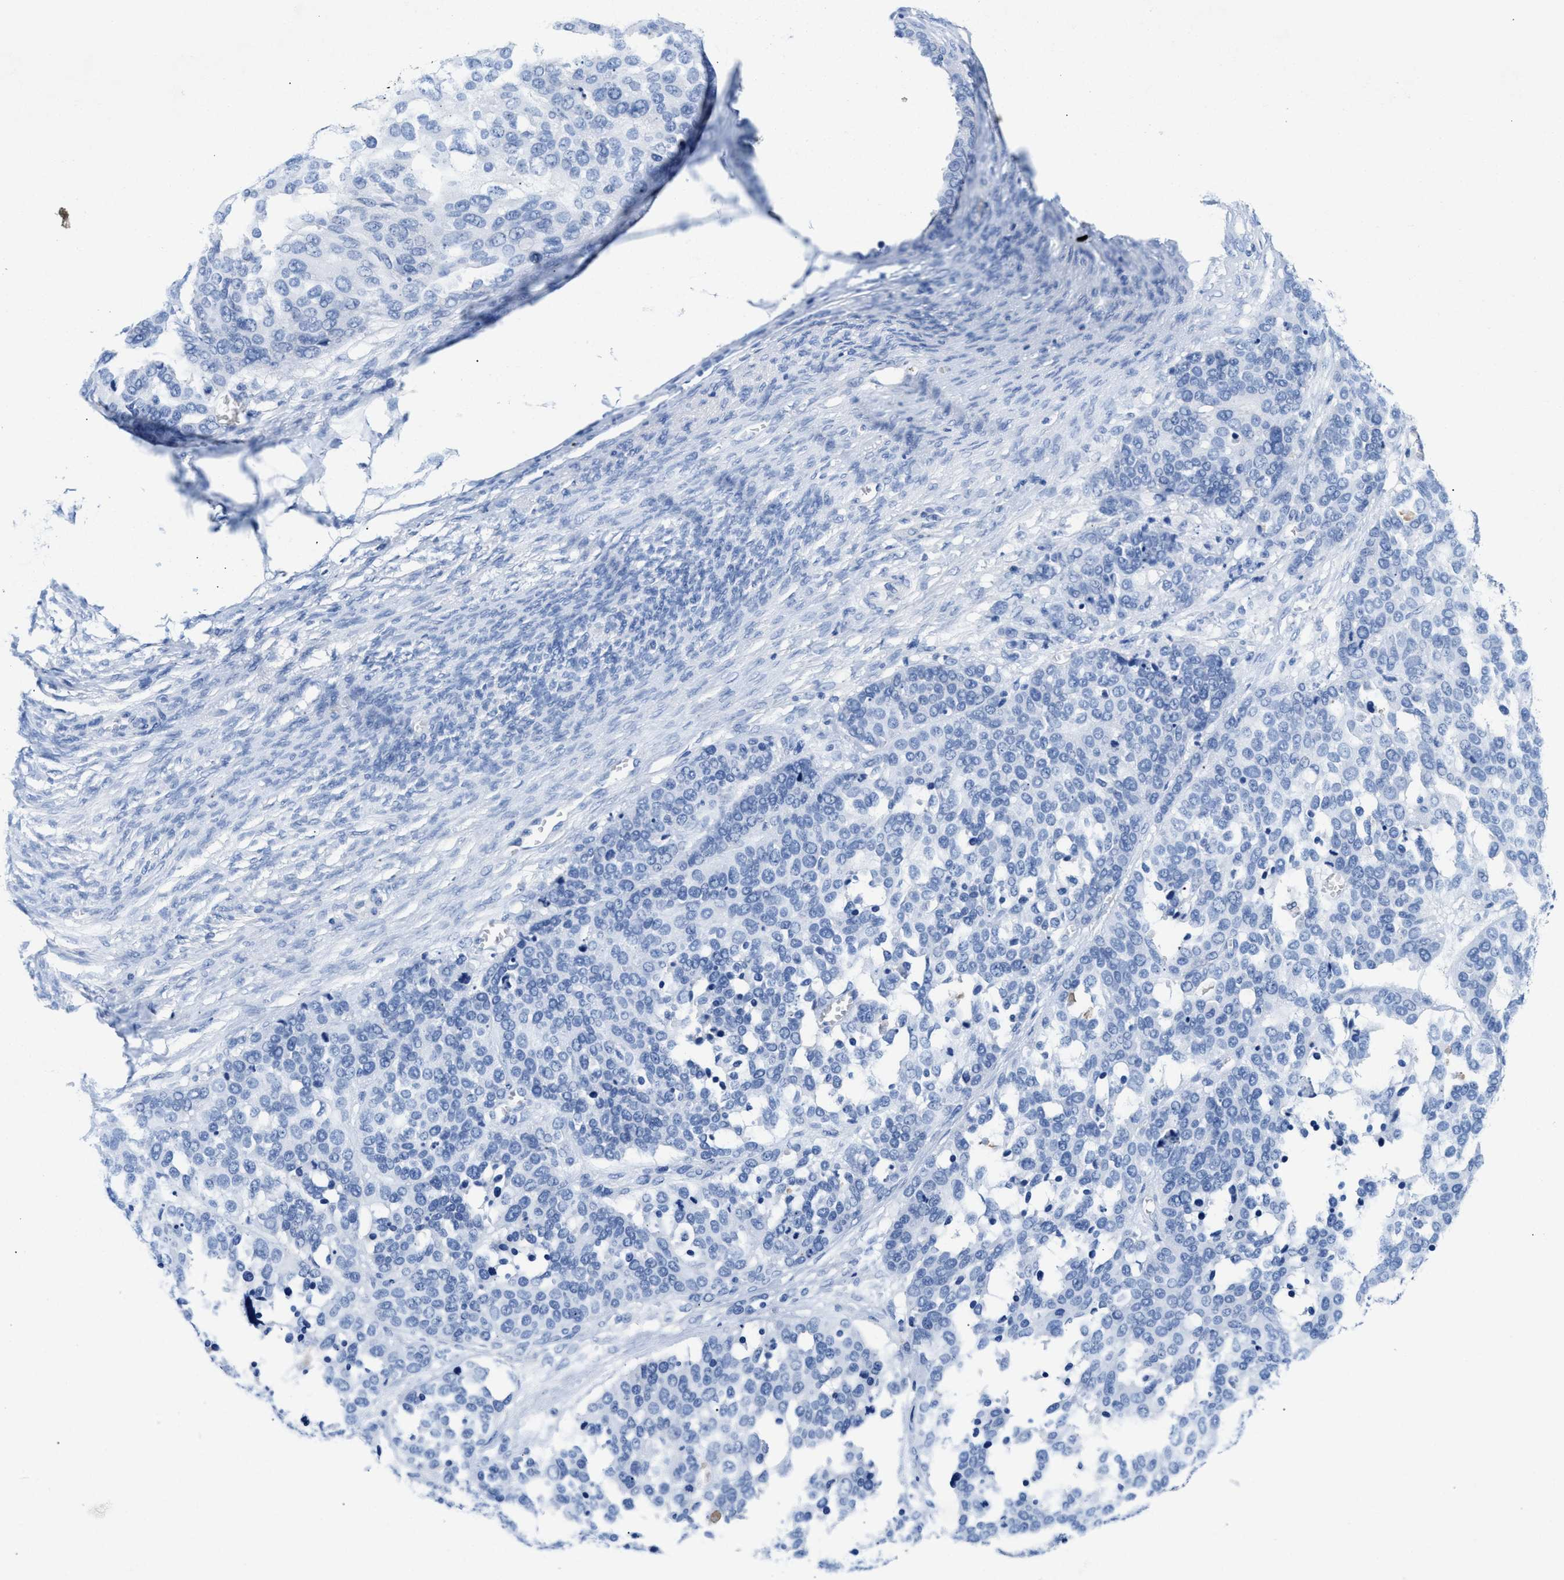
{"staining": {"intensity": "negative", "quantity": "none", "location": "none"}, "tissue": "ovarian cancer", "cell_type": "Tumor cells", "image_type": "cancer", "snomed": [{"axis": "morphology", "description": "Cystadenocarcinoma, serous, NOS"}, {"axis": "topography", "description": "Ovary"}], "caption": "This photomicrograph is of serous cystadenocarcinoma (ovarian) stained with IHC to label a protein in brown with the nuclei are counter-stained blue. There is no positivity in tumor cells.", "gene": "SLFN13", "patient": {"sex": "female", "age": 44}}